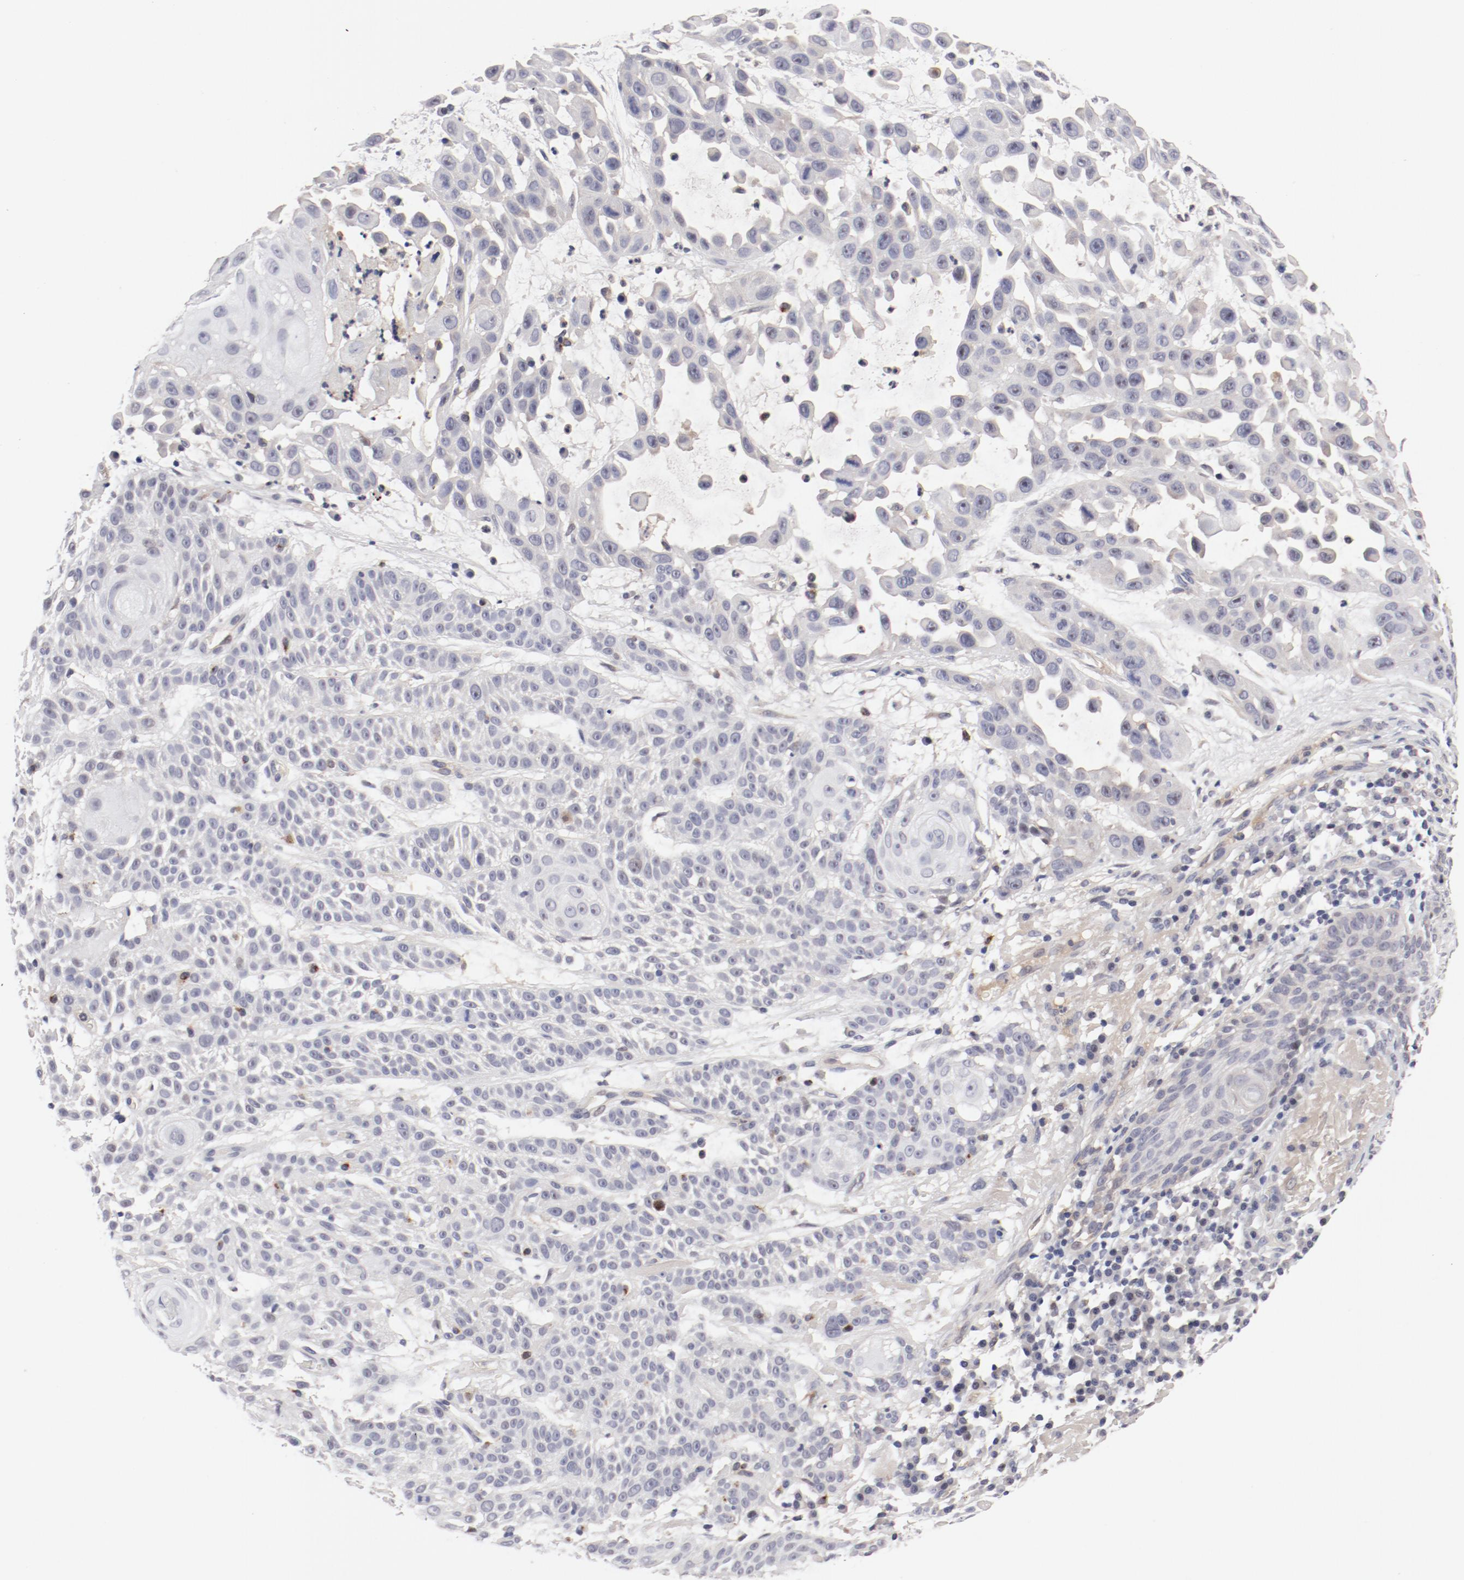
{"staining": {"intensity": "negative", "quantity": "none", "location": "none"}, "tissue": "skin cancer", "cell_type": "Tumor cells", "image_type": "cancer", "snomed": [{"axis": "morphology", "description": "Squamous cell carcinoma, NOS"}, {"axis": "topography", "description": "Skin"}], "caption": "A histopathology image of skin squamous cell carcinoma stained for a protein exhibits no brown staining in tumor cells.", "gene": "FSCB", "patient": {"sex": "male", "age": 81}}